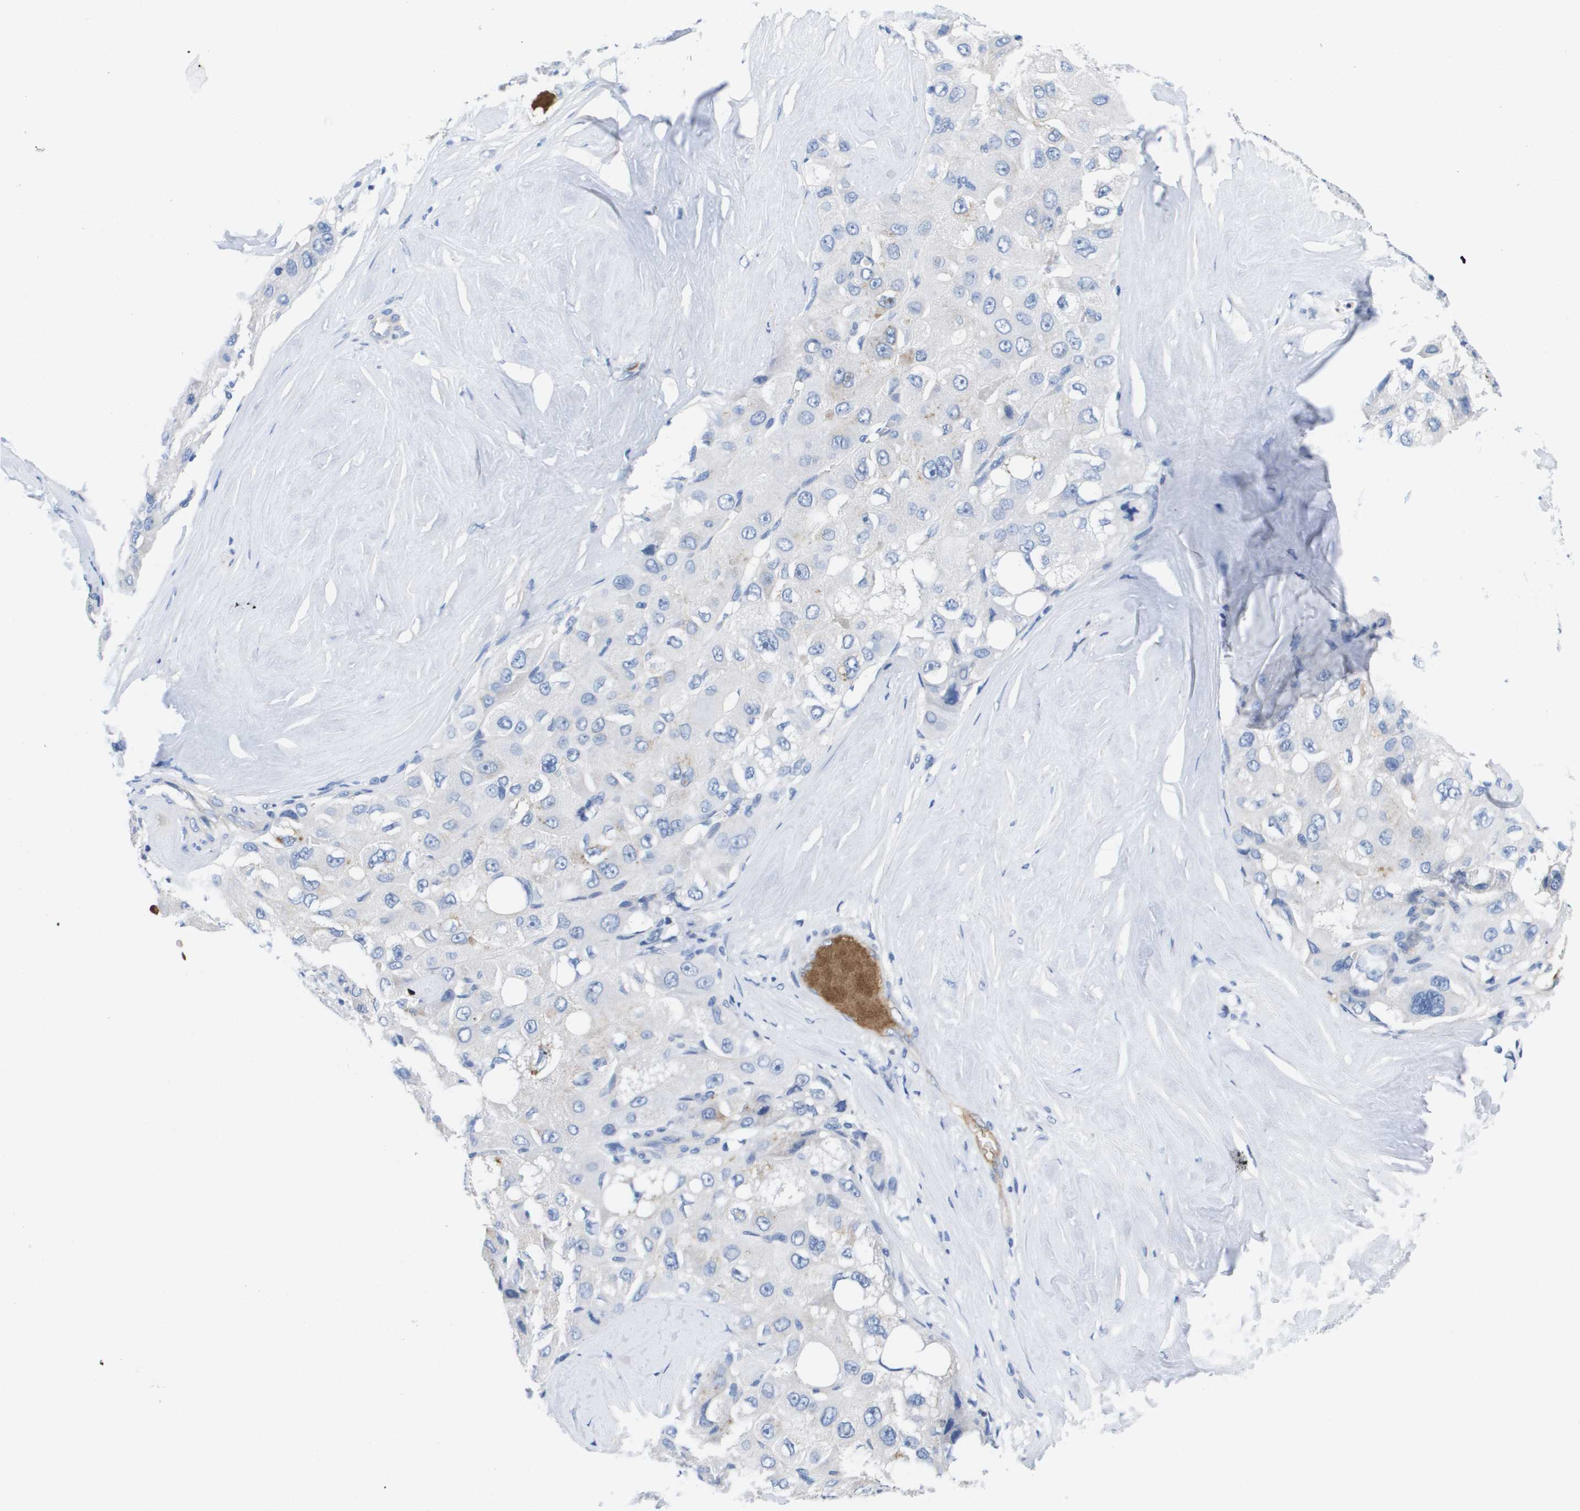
{"staining": {"intensity": "negative", "quantity": "none", "location": "none"}, "tissue": "liver cancer", "cell_type": "Tumor cells", "image_type": "cancer", "snomed": [{"axis": "morphology", "description": "Carcinoma, Hepatocellular, NOS"}, {"axis": "topography", "description": "Liver"}], "caption": "This is an immunohistochemistry (IHC) image of human liver cancer. There is no expression in tumor cells.", "gene": "APOA1", "patient": {"sex": "male", "age": 80}}